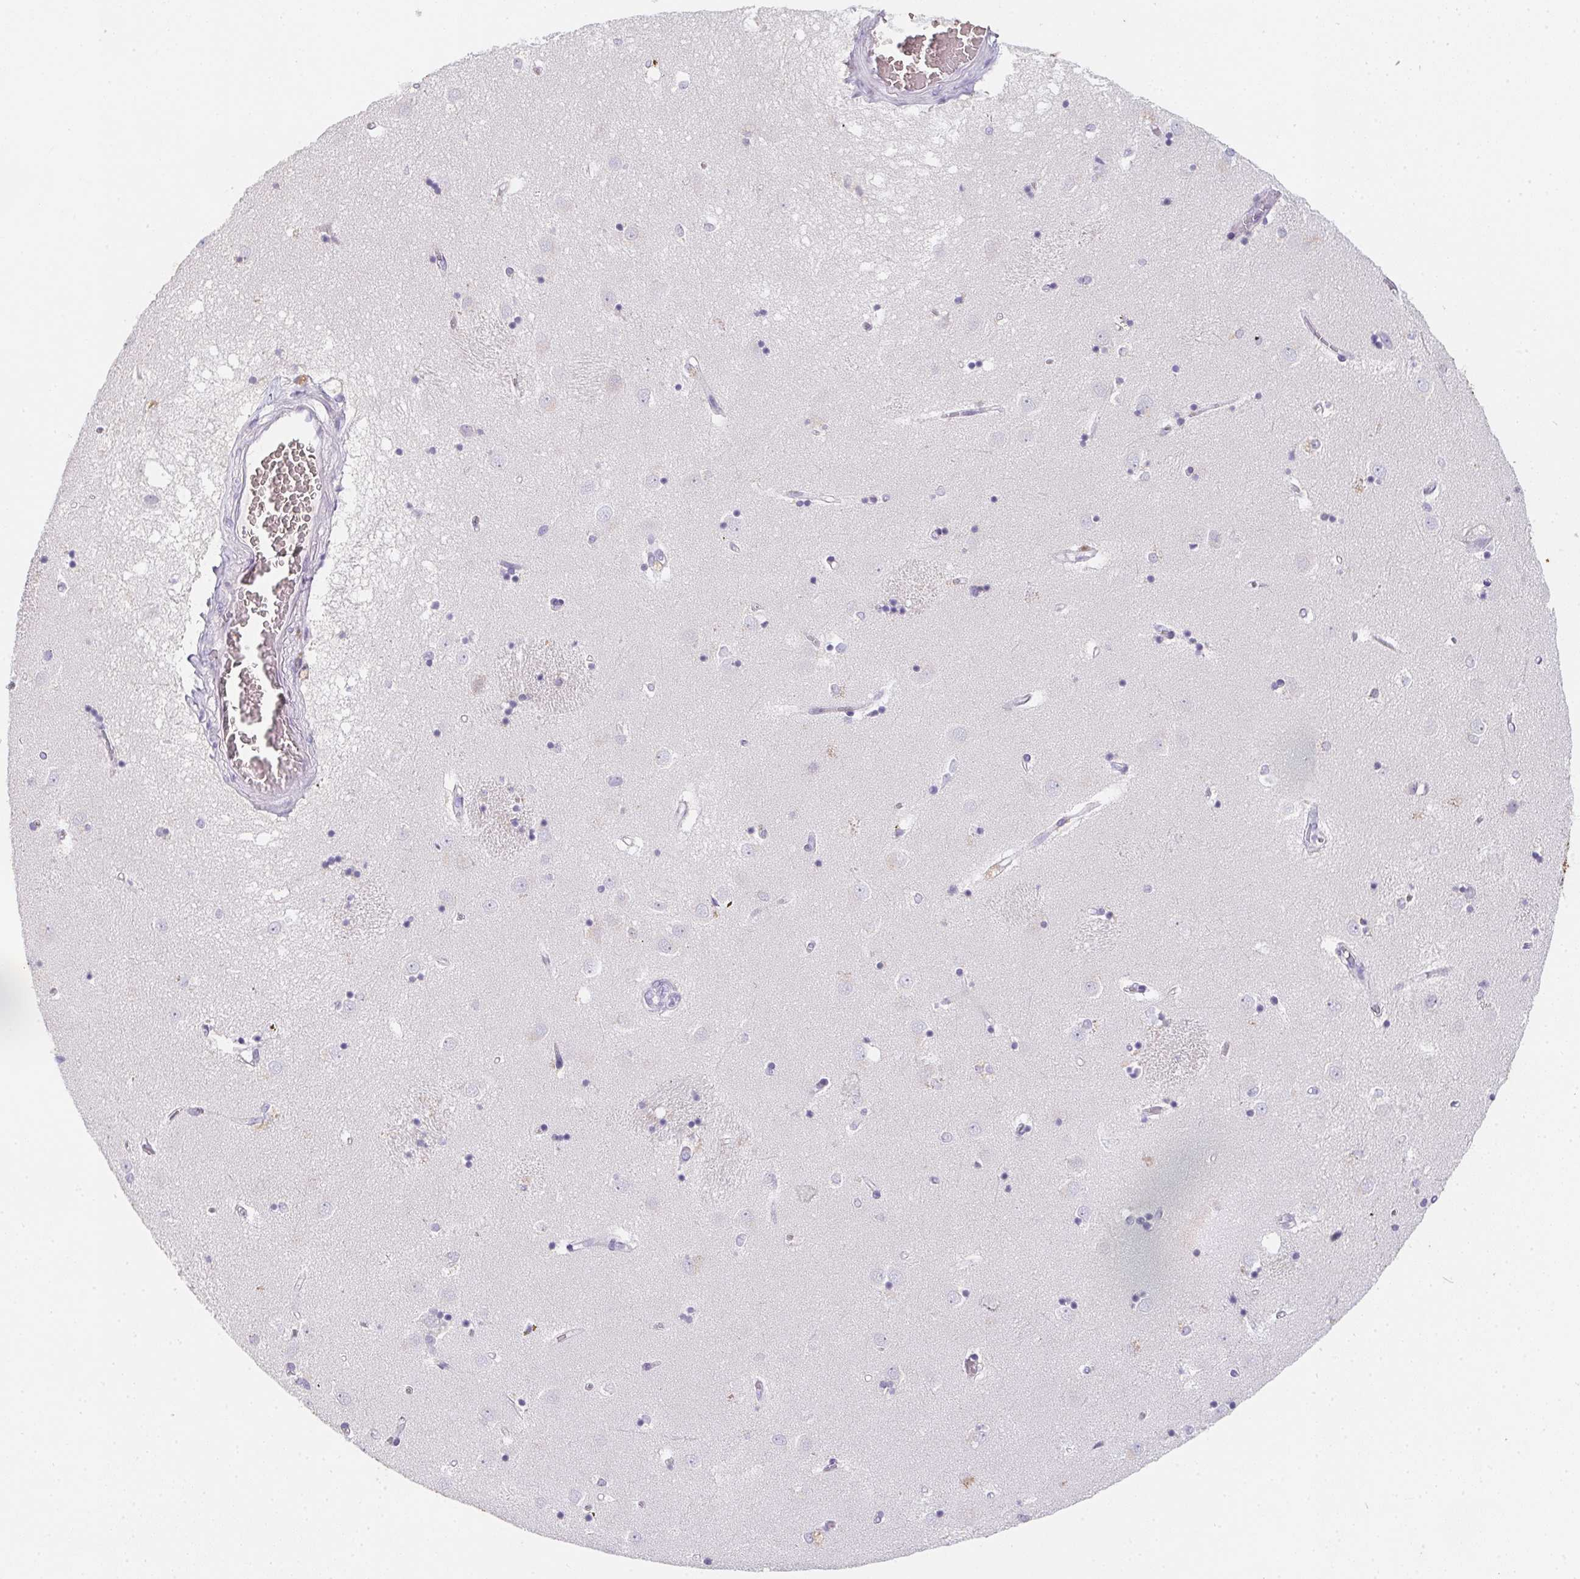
{"staining": {"intensity": "negative", "quantity": "none", "location": "none"}, "tissue": "caudate", "cell_type": "Glial cells", "image_type": "normal", "snomed": [{"axis": "morphology", "description": "Normal tissue, NOS"}, {"axis": "topography", "description": "Lateral ventricle wall"}], "caption": "The image reveals no staining of glial cells in benign caudate.", "gene": "DCD", "patient": {"sex": "male", "age": 54}}